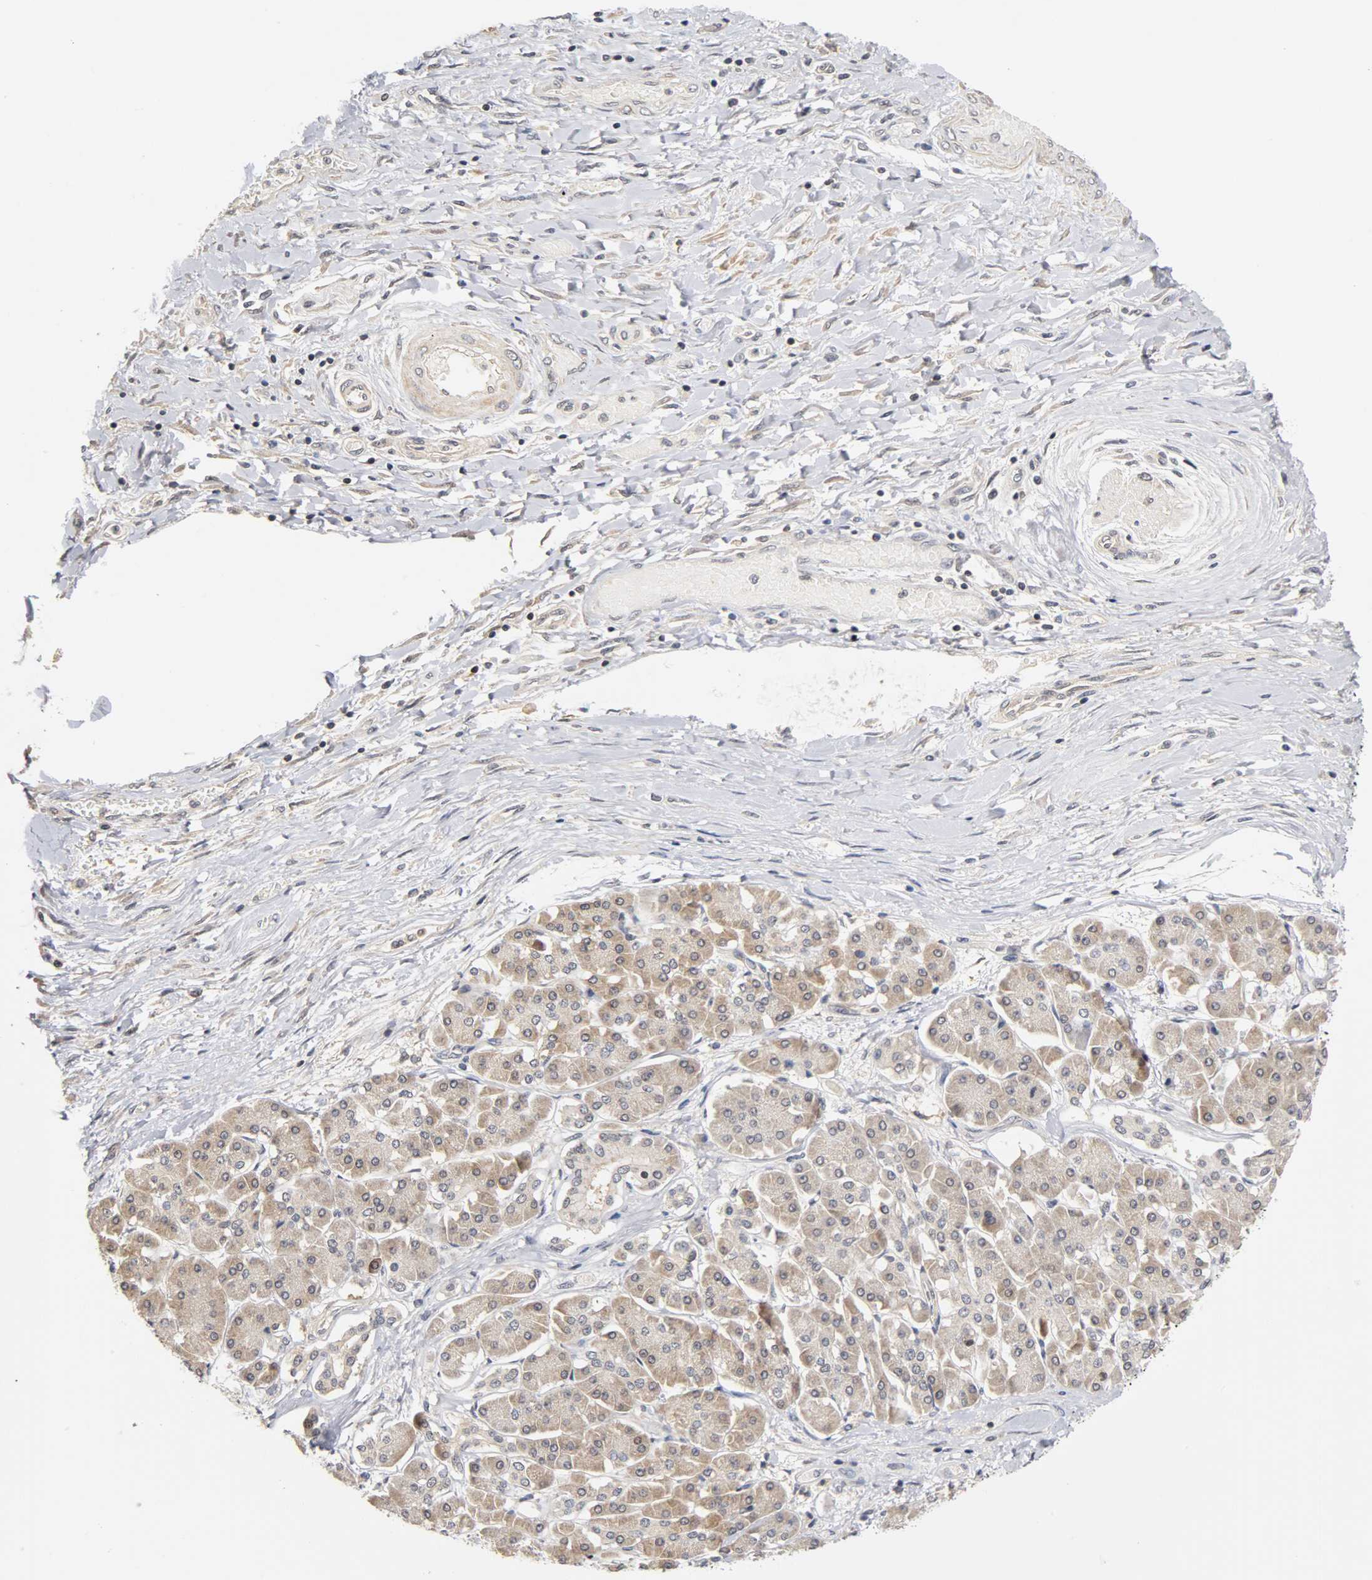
{"staining": {"intensity": "negative", "quantity": "none", "location": "none"}, "tissue": "pancreatic cancer", "cell_type": "Tumor cells", "image_type": "cancer", "snomed": [{"axis": "morphology", "description": "Adenocarcinoma, NOS"}, {"axis": "topography", "description": "Pancreas"}], "caption": "Tumor cells show no significant protein positivity in pancreatic cancer (adenocarcinoma).", "gene": "UBE2M", "patient": {"sex": "male", "age": 46}}